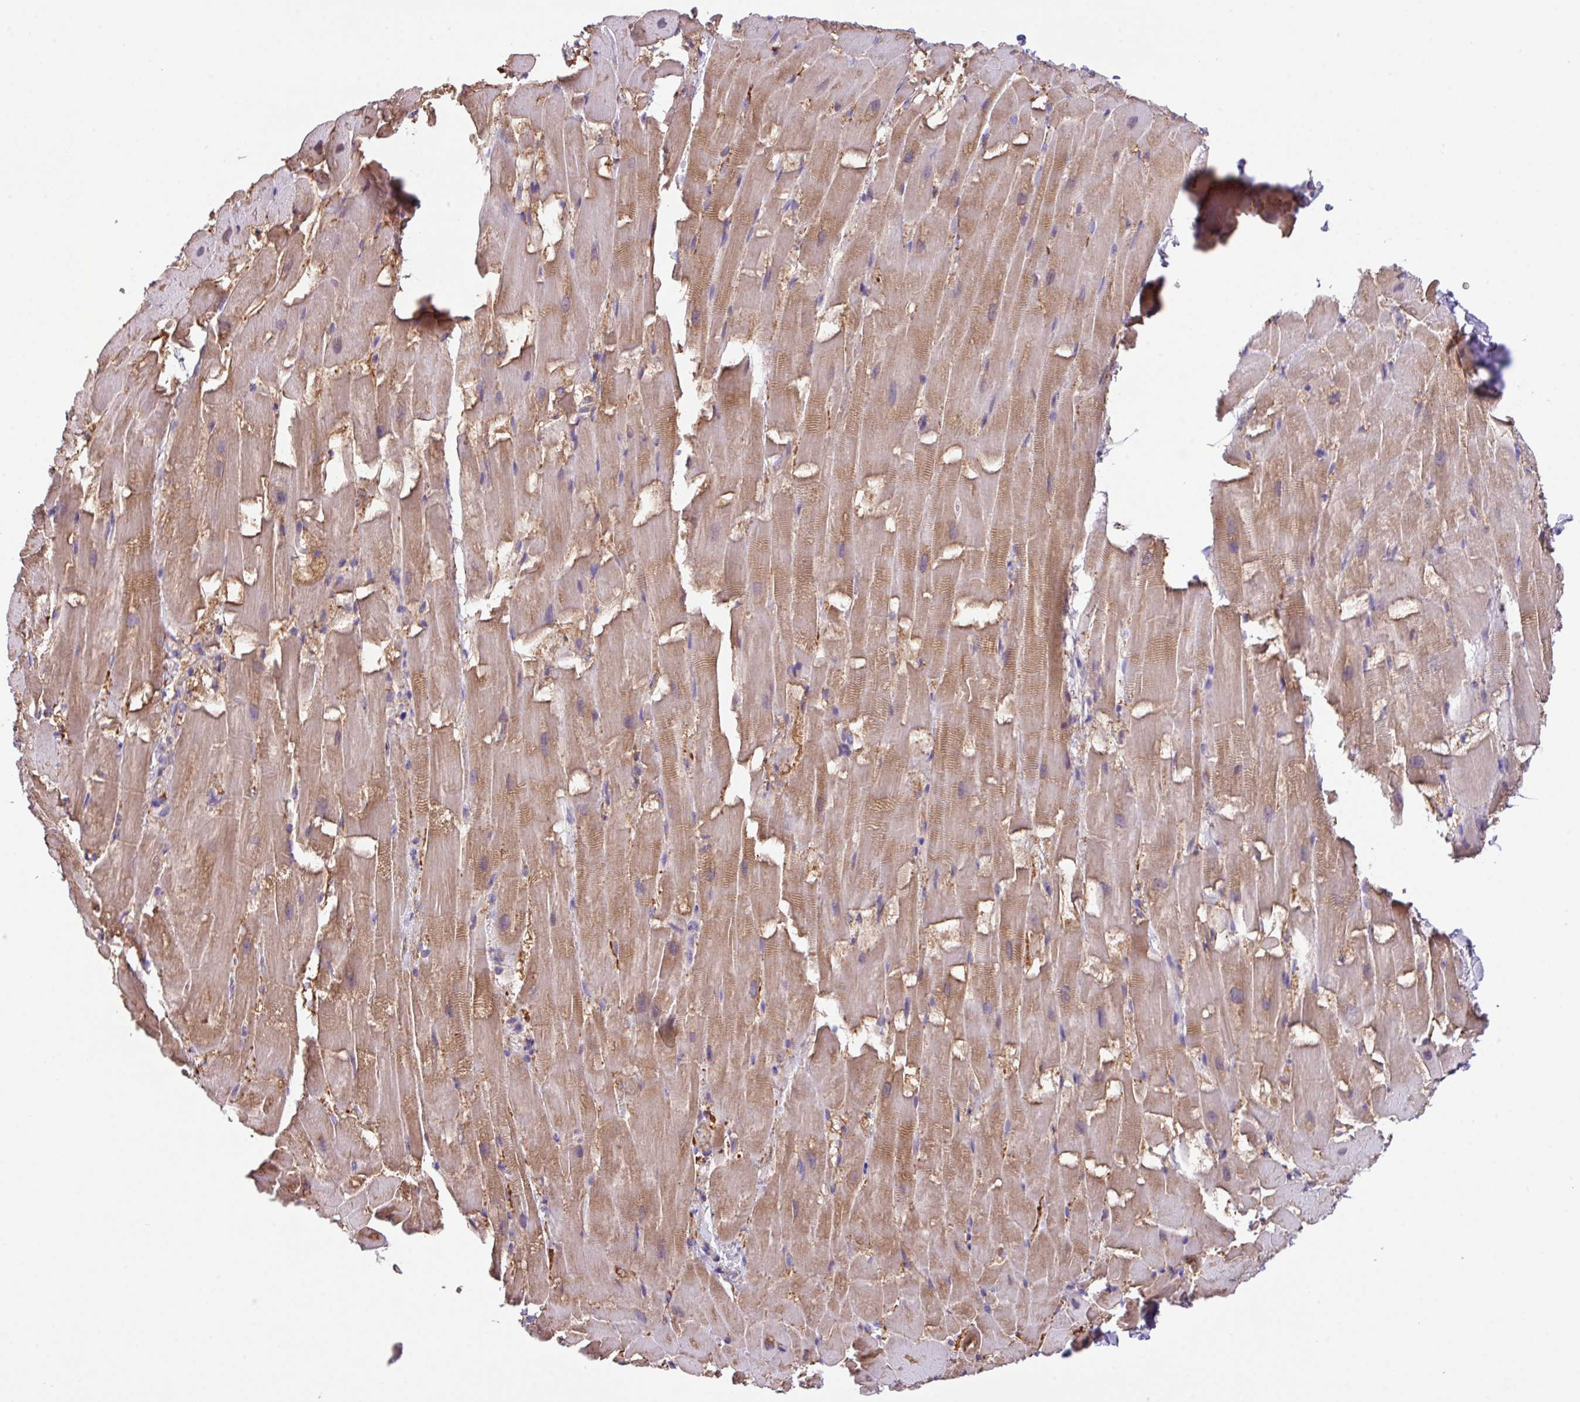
{"staining": {"intensity": "moderate", "quantity": ">75%", "location": "cytoplasmic/membranous"}, "tissue": "heart muscle", "cell_type": "Cardiomyocytes", "image_type": "normal", "snomed": [{"axis": "morphology", "description": "Normal tissue, NOS"}, {"axis": "topography", "description": "Heart"}], "caption": "Immunohistochemical staining of normal heart muscle exhibits >75% levels of moderate cytoplasmic/membranous protein staining in about >75% of cardiomyocytes.", "gene": "DNAL1", "patient": {"sex": "male", "age": 37}}